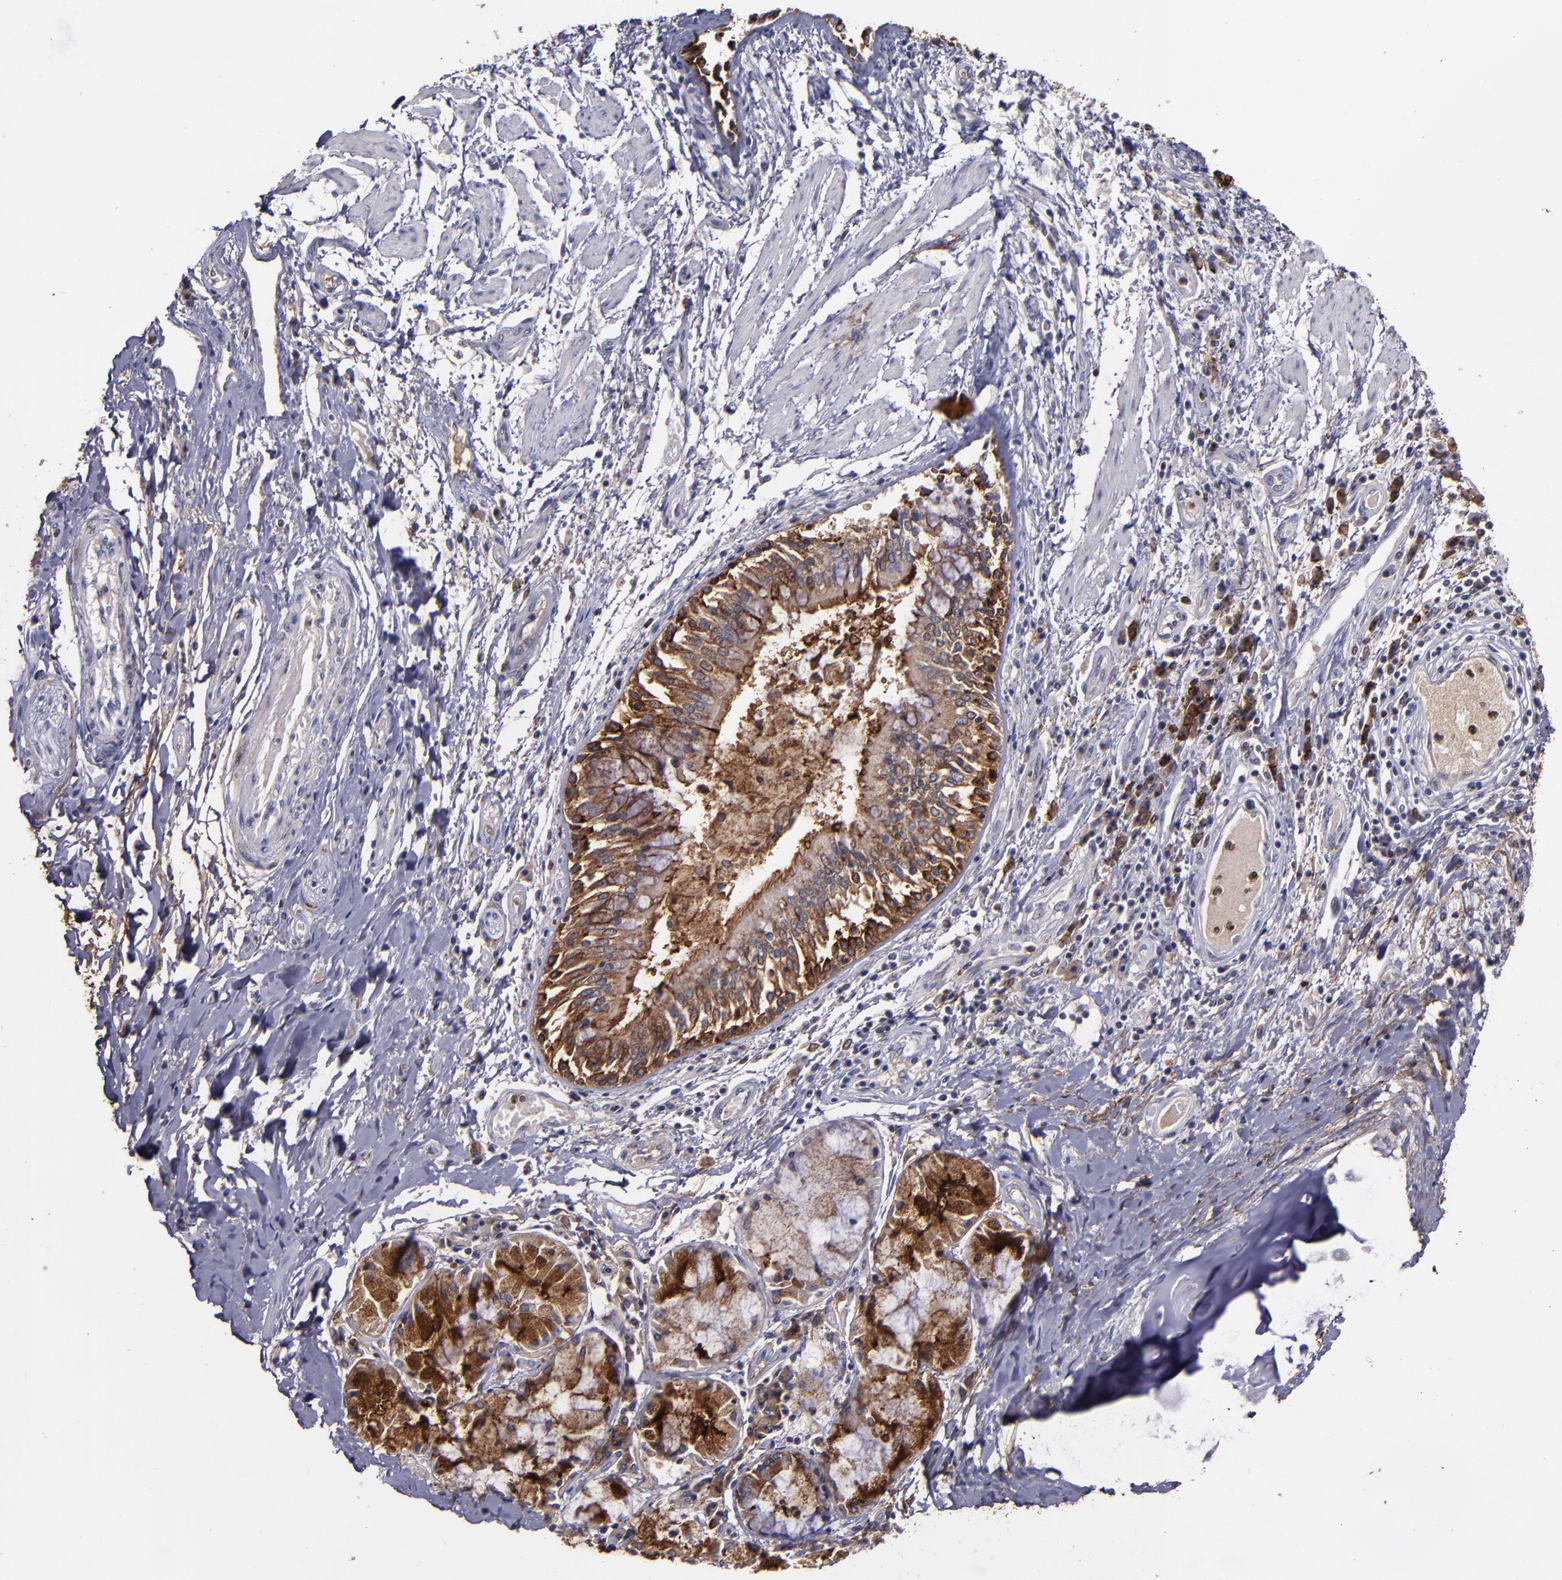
{"staining": {"intensity": "strong", "quantity": ">75%", "location": "cytoplasmic/membranous"}, "tissue": "bronchus", "cell_type": "Respiratory epithelial cells", "image_type": "normal", "snomed": [{"axis": "morphology", "description": "Normal tissue, NOS"}, {"axis": "topography", "description": "Cartilage tissue"}, {"axis": "topography", "description": "Bronchus"}, {"axis": "topography", "description": "Lung"}], "caption": "A brown stain highlights strong cytoplasmic/membranous positivity of a protein in respiratory epithelial cells of unremarkable bronchus. The staining is performed using DAB (3,3'-diaminobenzidine) brown chromogen to label protein expression. The nuclei are counter-stained blue using hematoxylin.", "gene": "MFGE8", "patient": {"sex": "female", "age": 49}}